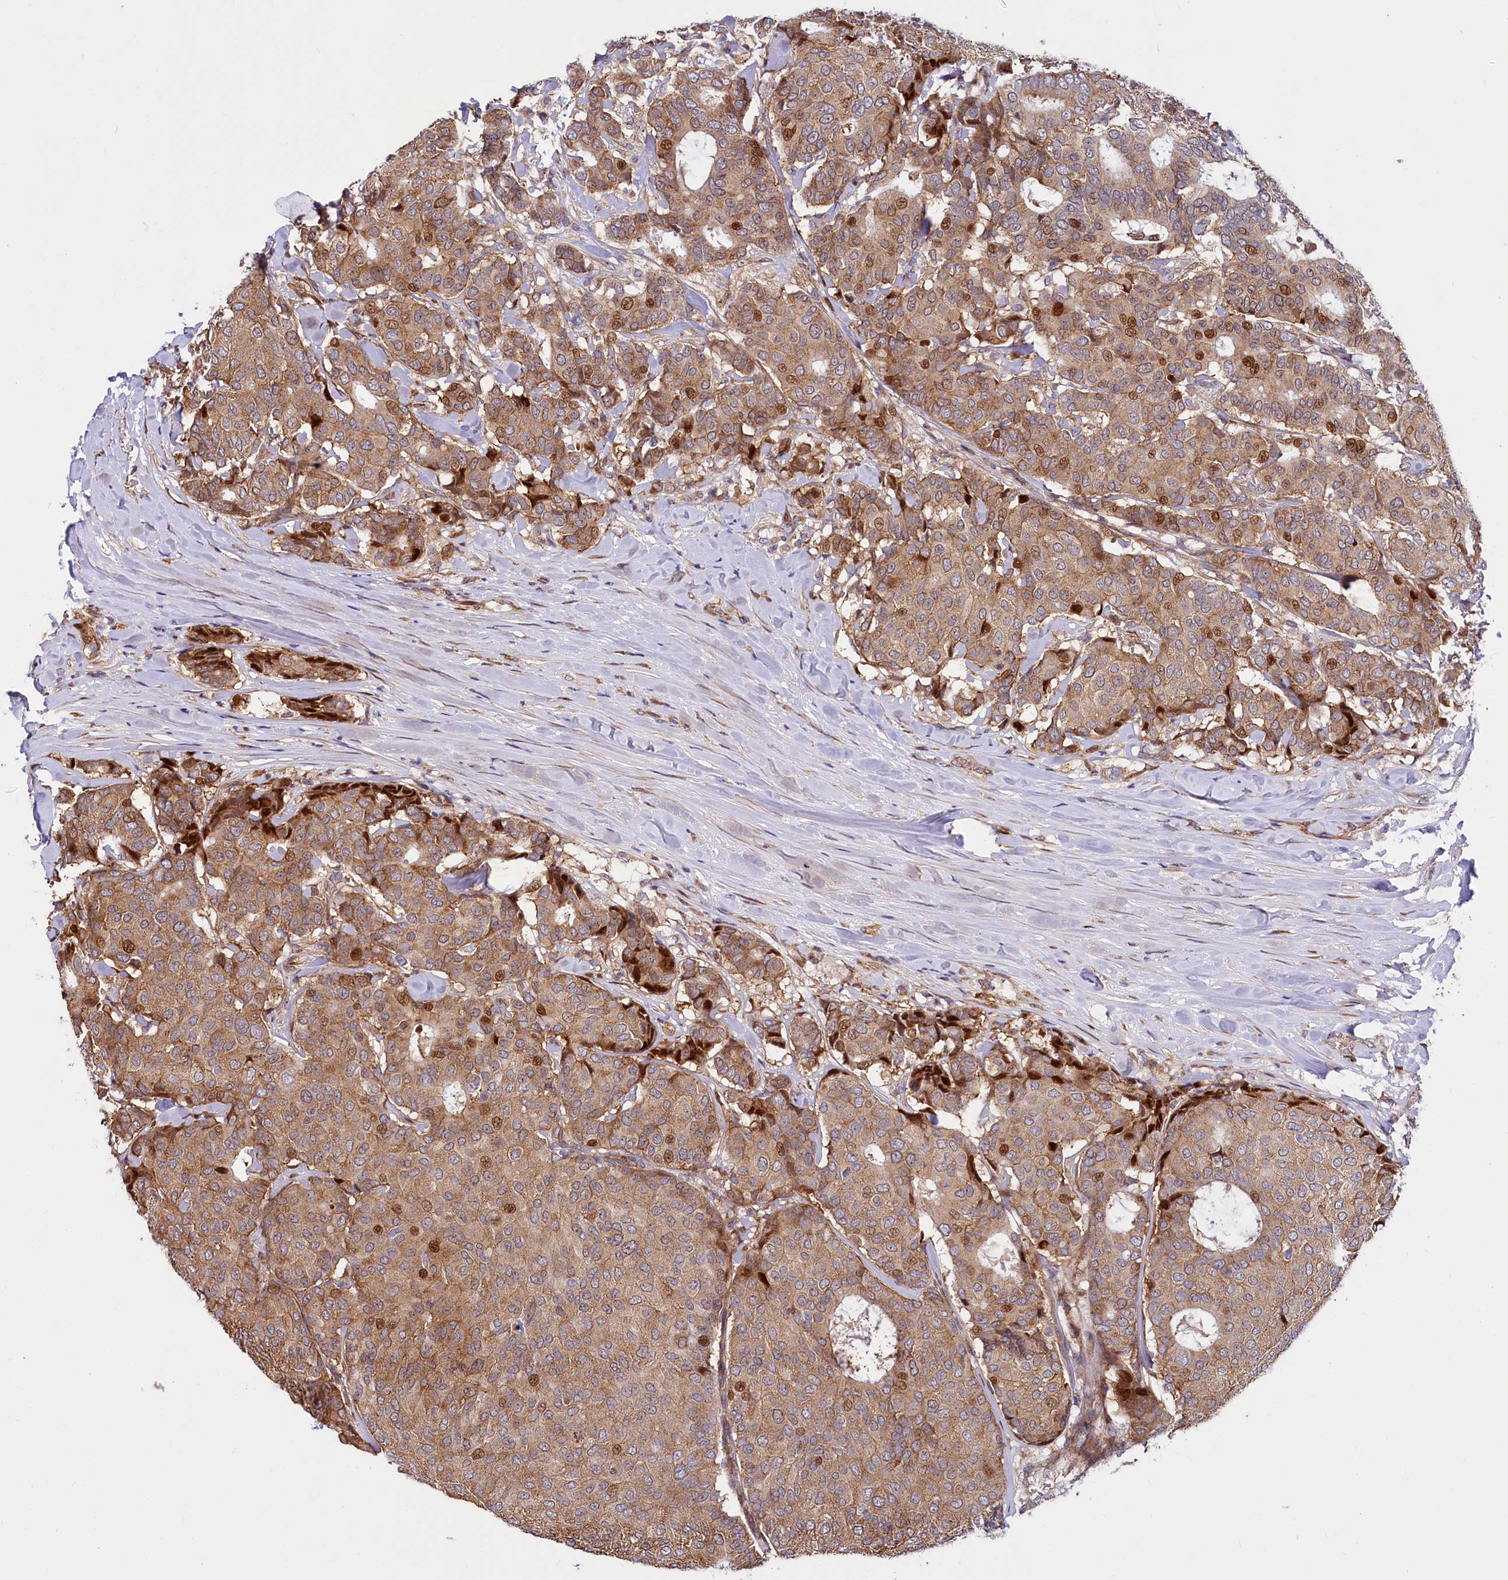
{"staining": {"intensity": "moderate", "quantity": ">75%", "location": "cytoplasmic/membranous,nuclear"}, "tissue": "breast cancer", "cell_type": "Tumor cells", "image_type": "cancer", "snomed": [{"axis": "morphology", "description": "Duct carcinoma"}, {"axis": "topography", "description": "Breast"}], "caption": "Immunohistochemical staining of human breast infiltrating ductal carcinoma shows medium levels of moderate cytoplasmic/membranous and nuclear positivity in about >75% of tumor cells.", "gene": "PDZRN3", "patient": {"sex": "female", "age": 75}}